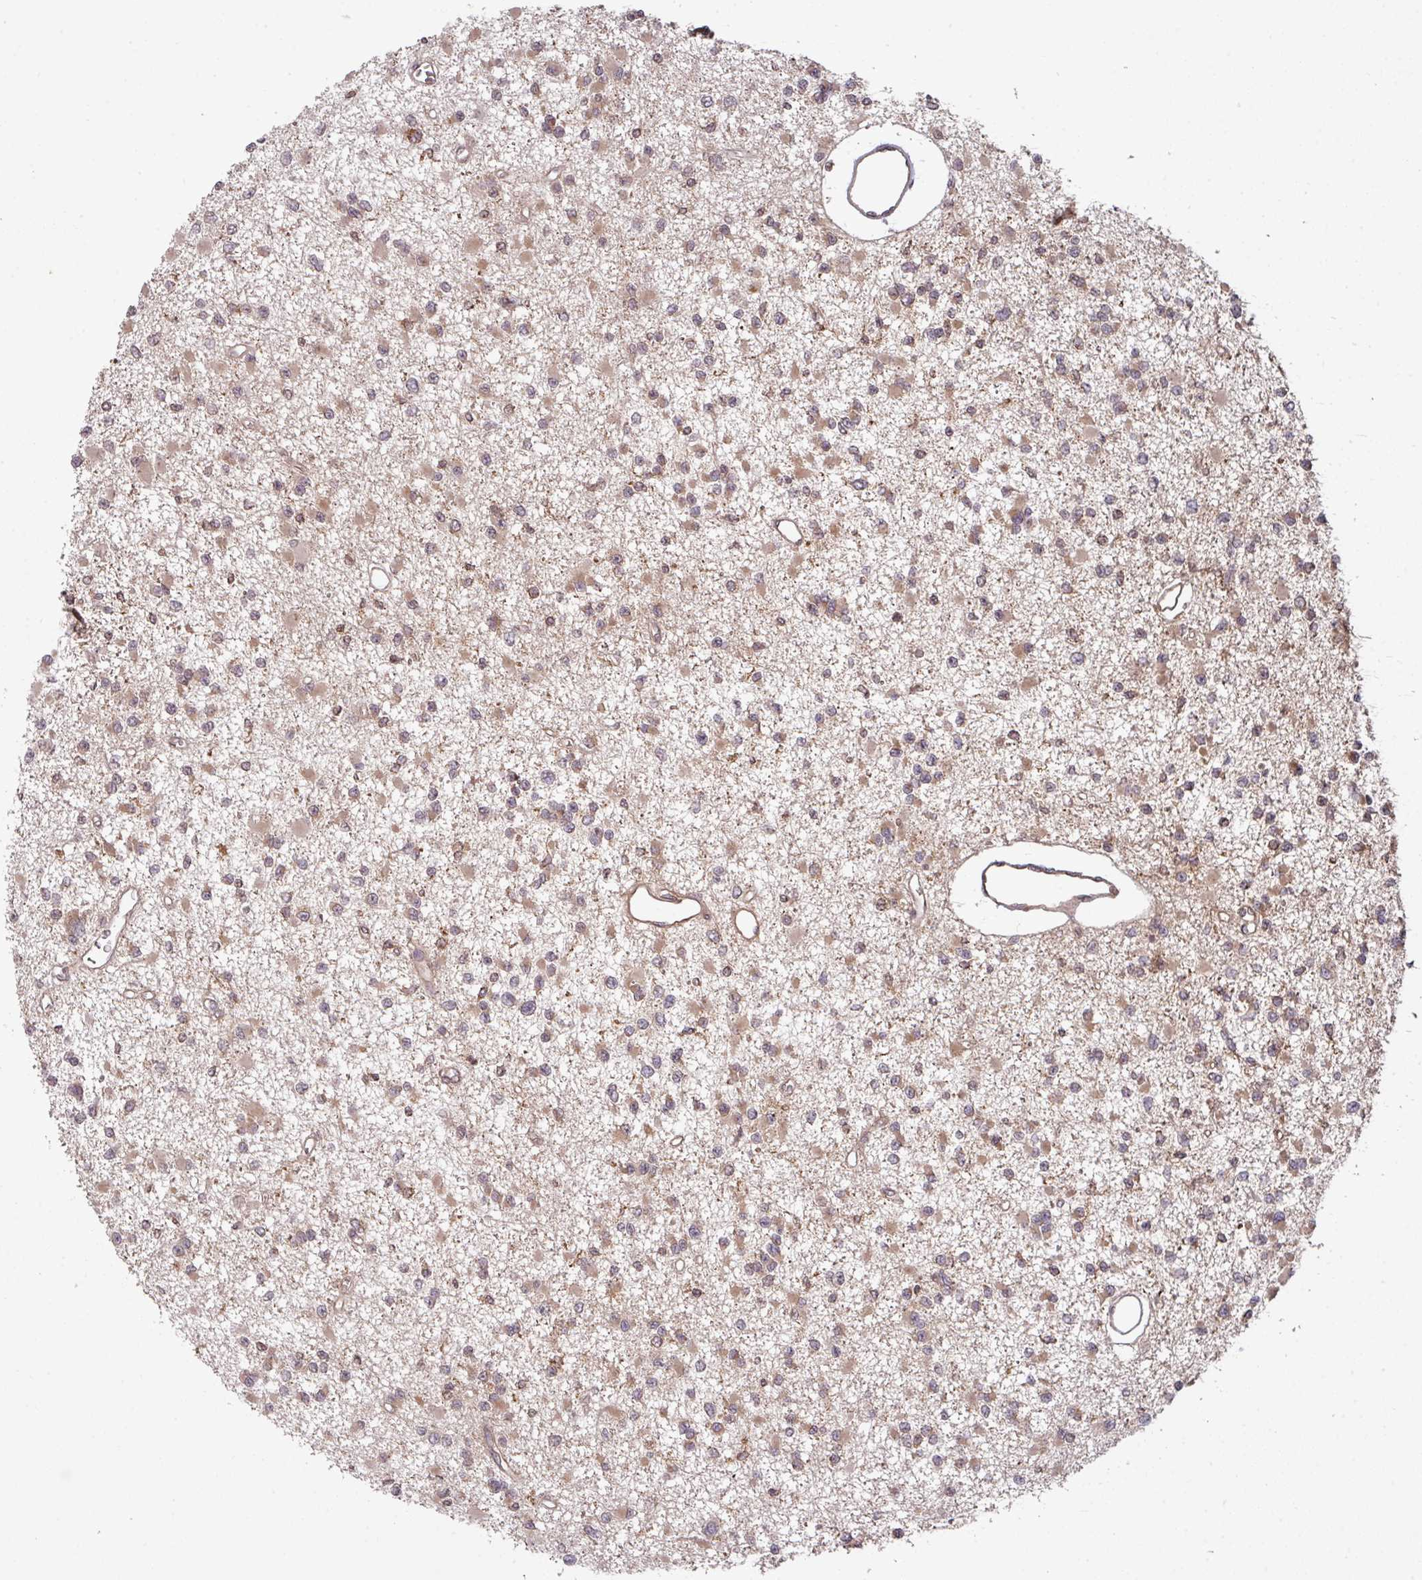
{"staining": {"intensity": "weak", "quantity": ">75%", "location": "cytoplasmic/membranous"}, "tissue": "glioma", "cell_type": "Tumor cells", "image_type": "cancer", "snomed": [{"axis": "morphology", "description": "Glioma, malignant, Low grade"}, {"axis": "topography", "description": "Brain"}], "caption": "Weak cytoplasmic/membranous expression is present in approximately >75% of tumor cells in glioma.", "gene": "CYFIP2", "patient": {"sex": "female", "age": 22}}